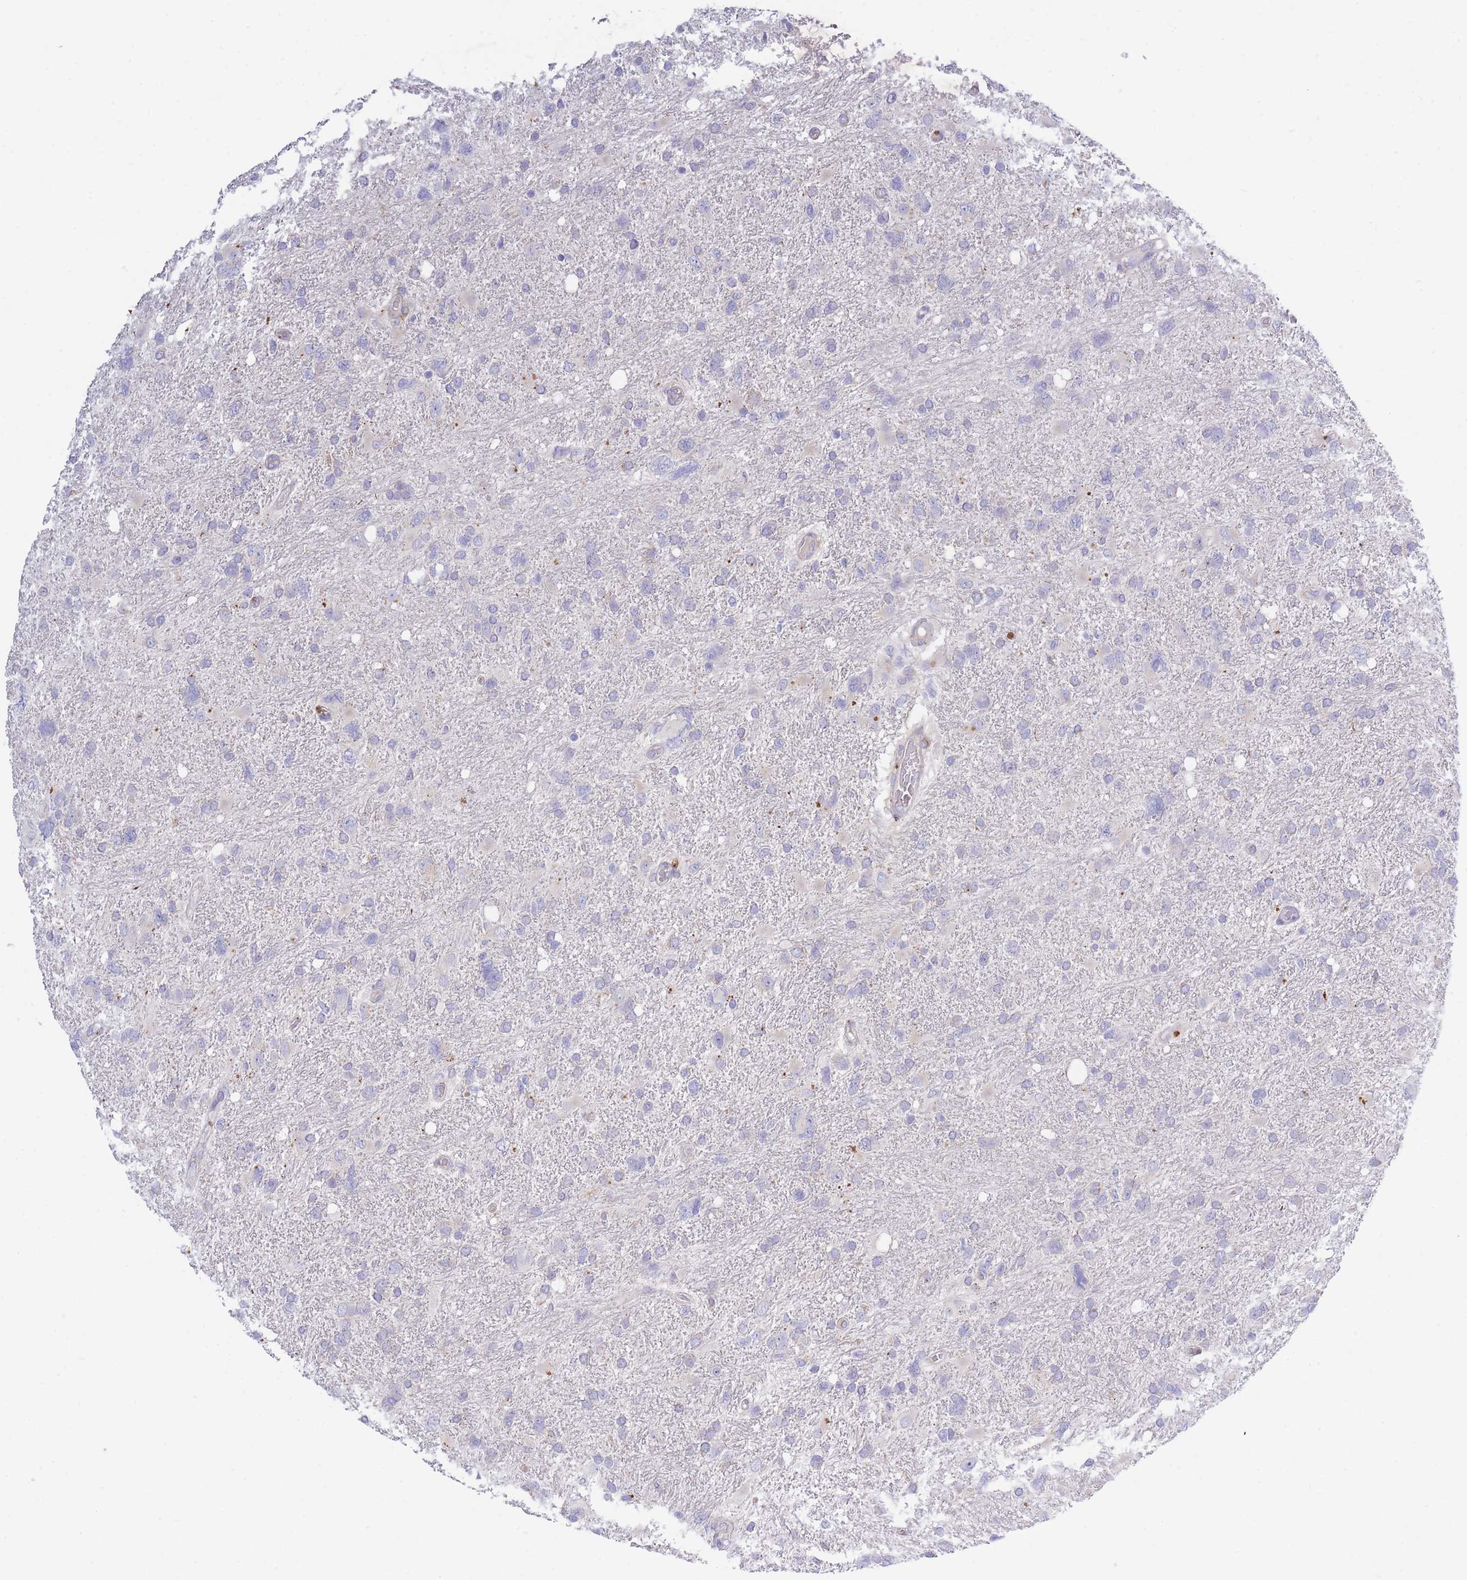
{"staining": {"intensity": "negative", "quantity": "none", "location": "none"}, "tissue": "glioma", "cell_type": "Tumor cells", "image_type": "cancer", "snomed": [{"axis": "morphology", "description": "Glioma, malignant, High grade"}, {"axis": "topography", "description": "Brain"}], "caption": "This is a histopathology image of immunohistochemistry (IHC) staining of malignant high-grade glioma, which shows no positivity in tumor cells.", "gene": "CENPM", "patient": {"sex": "male", "age": 61}}